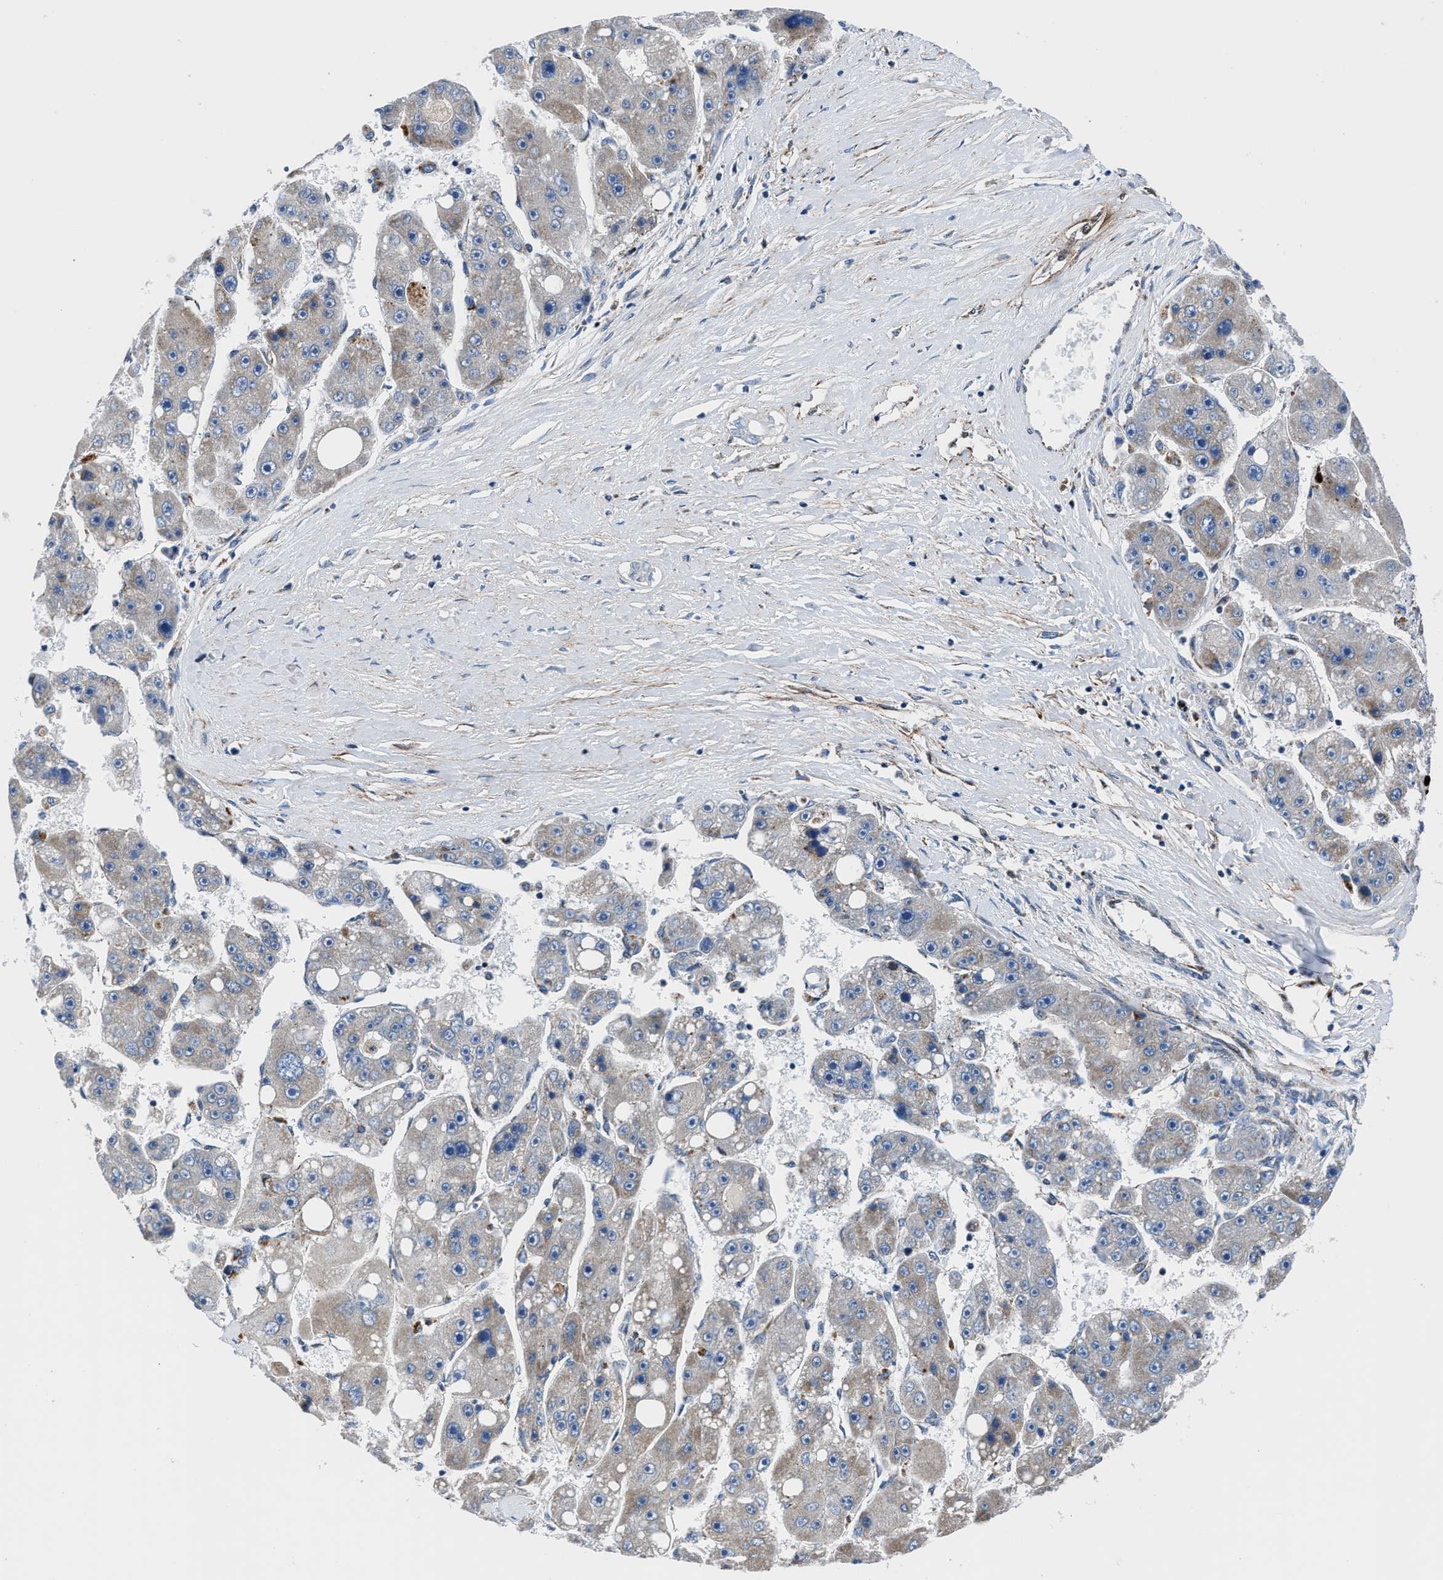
{"staining": {"intensity": "moderate", "quantity": "<25%", "location": "cytoplasmic/membranous"}, "tissue": "liver cancer", "cell_type": "Tumor cells", "image_type": "cancer", "snomed": [{"axis": "morphology", "description": "Carcinoma, Hepatocellular, NOS"}, {"axis": "topography", "description": "Liver"}], "caption": "This histopathology image shows immunohistochemistry (IHC) staining of hepatocellular carcinoma (liver), with low moderate cytoplasmic/membranous staining in about <25% of tumor cells.", "gene": "LMO2", "patient": {"sex": "female", "age": 61}}